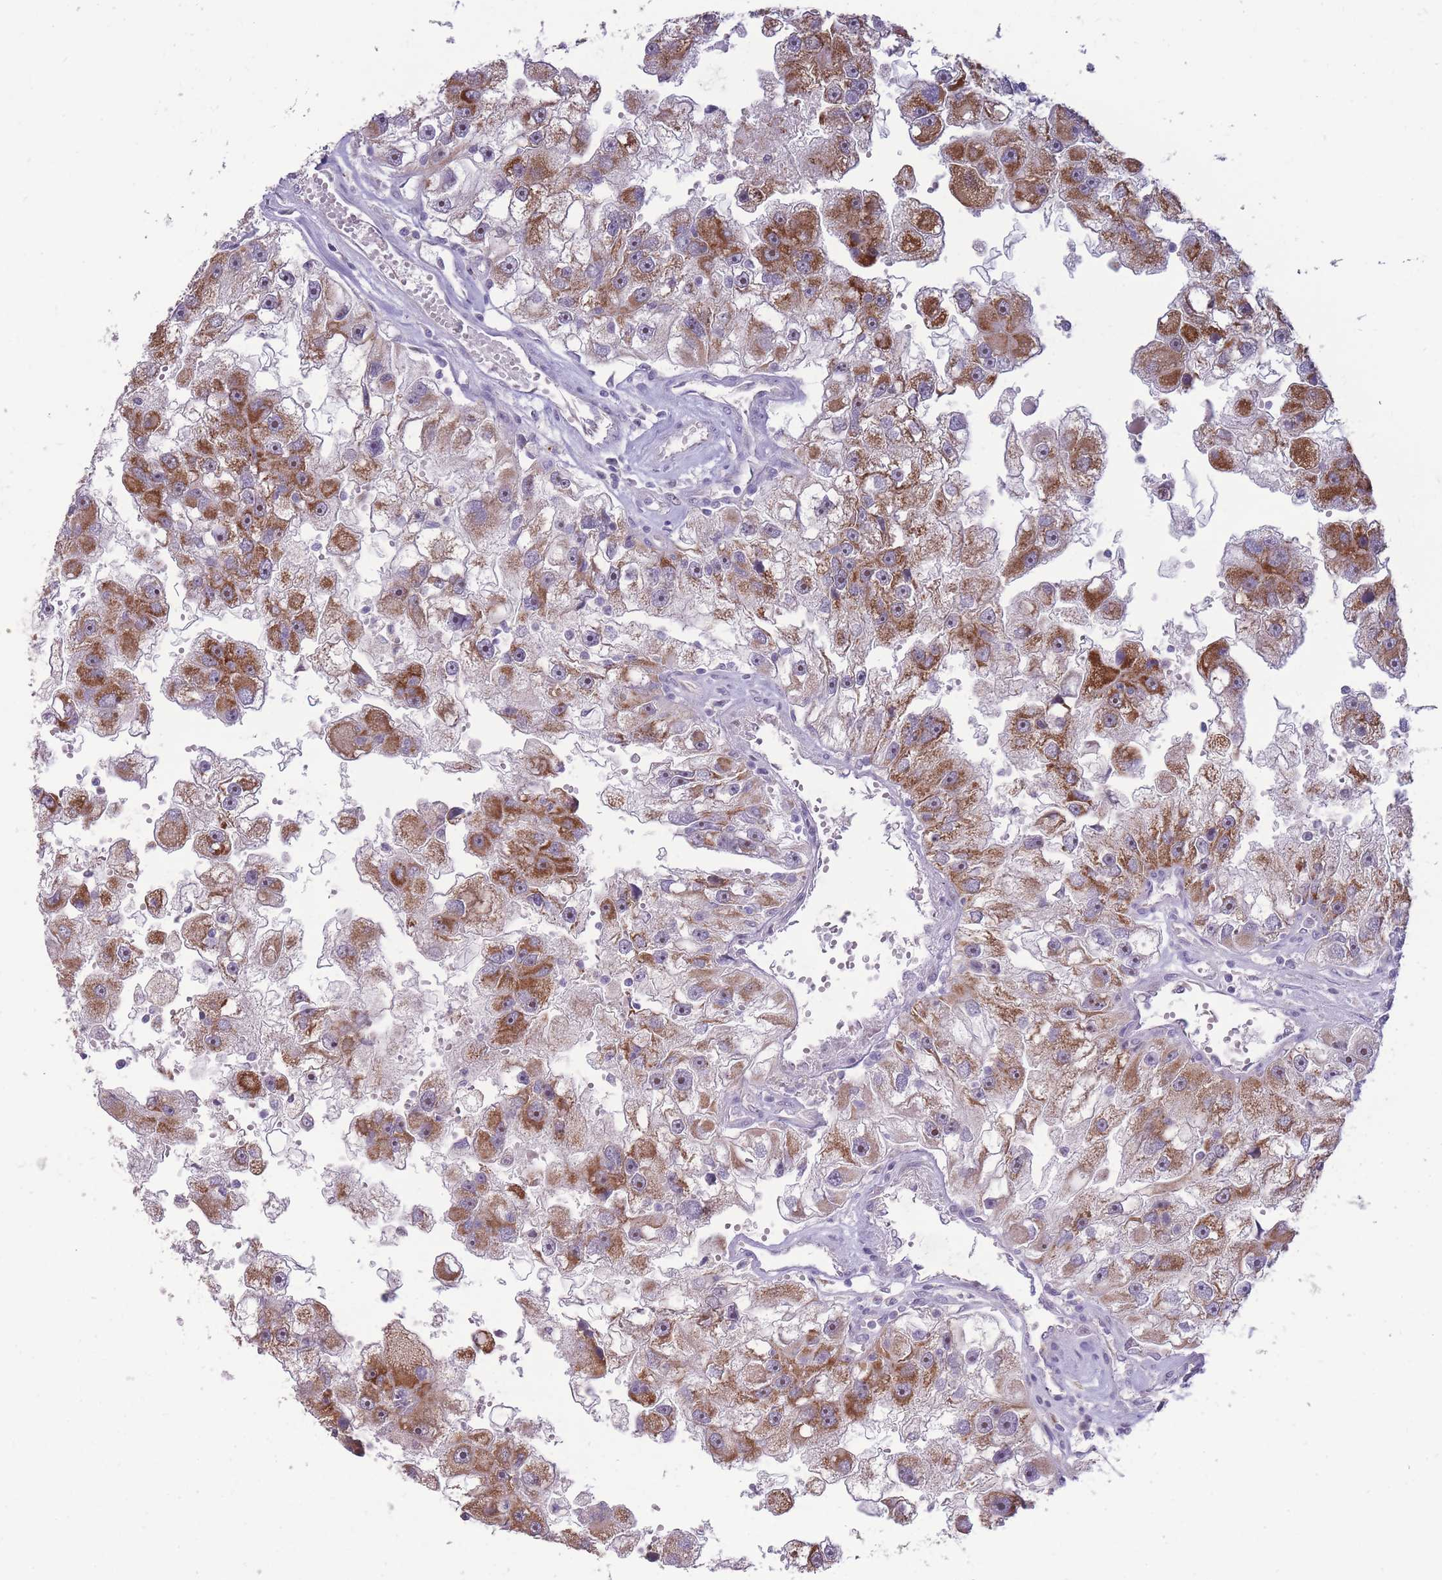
{"staining": {"intensity": "strong", "quantity": ">75%", "location": "cytoplasmic/membranous"}, "tissue": "renal cancer", "cell_type": "Tumor cells", "image_type": "cancer", "snomed": [{"axis": "morphology", "description": "Adenocarcinoma, NOS"}, {"axis": "topography", "description": "Kidney"}], "caption": "Tumor cells show strong cytoplasmic/membranous staining in approximately >75% of cells in adenocarcinoma (renal).", "gene": "MCIDAS", "patient": {"sex": "male", "age": 63}}